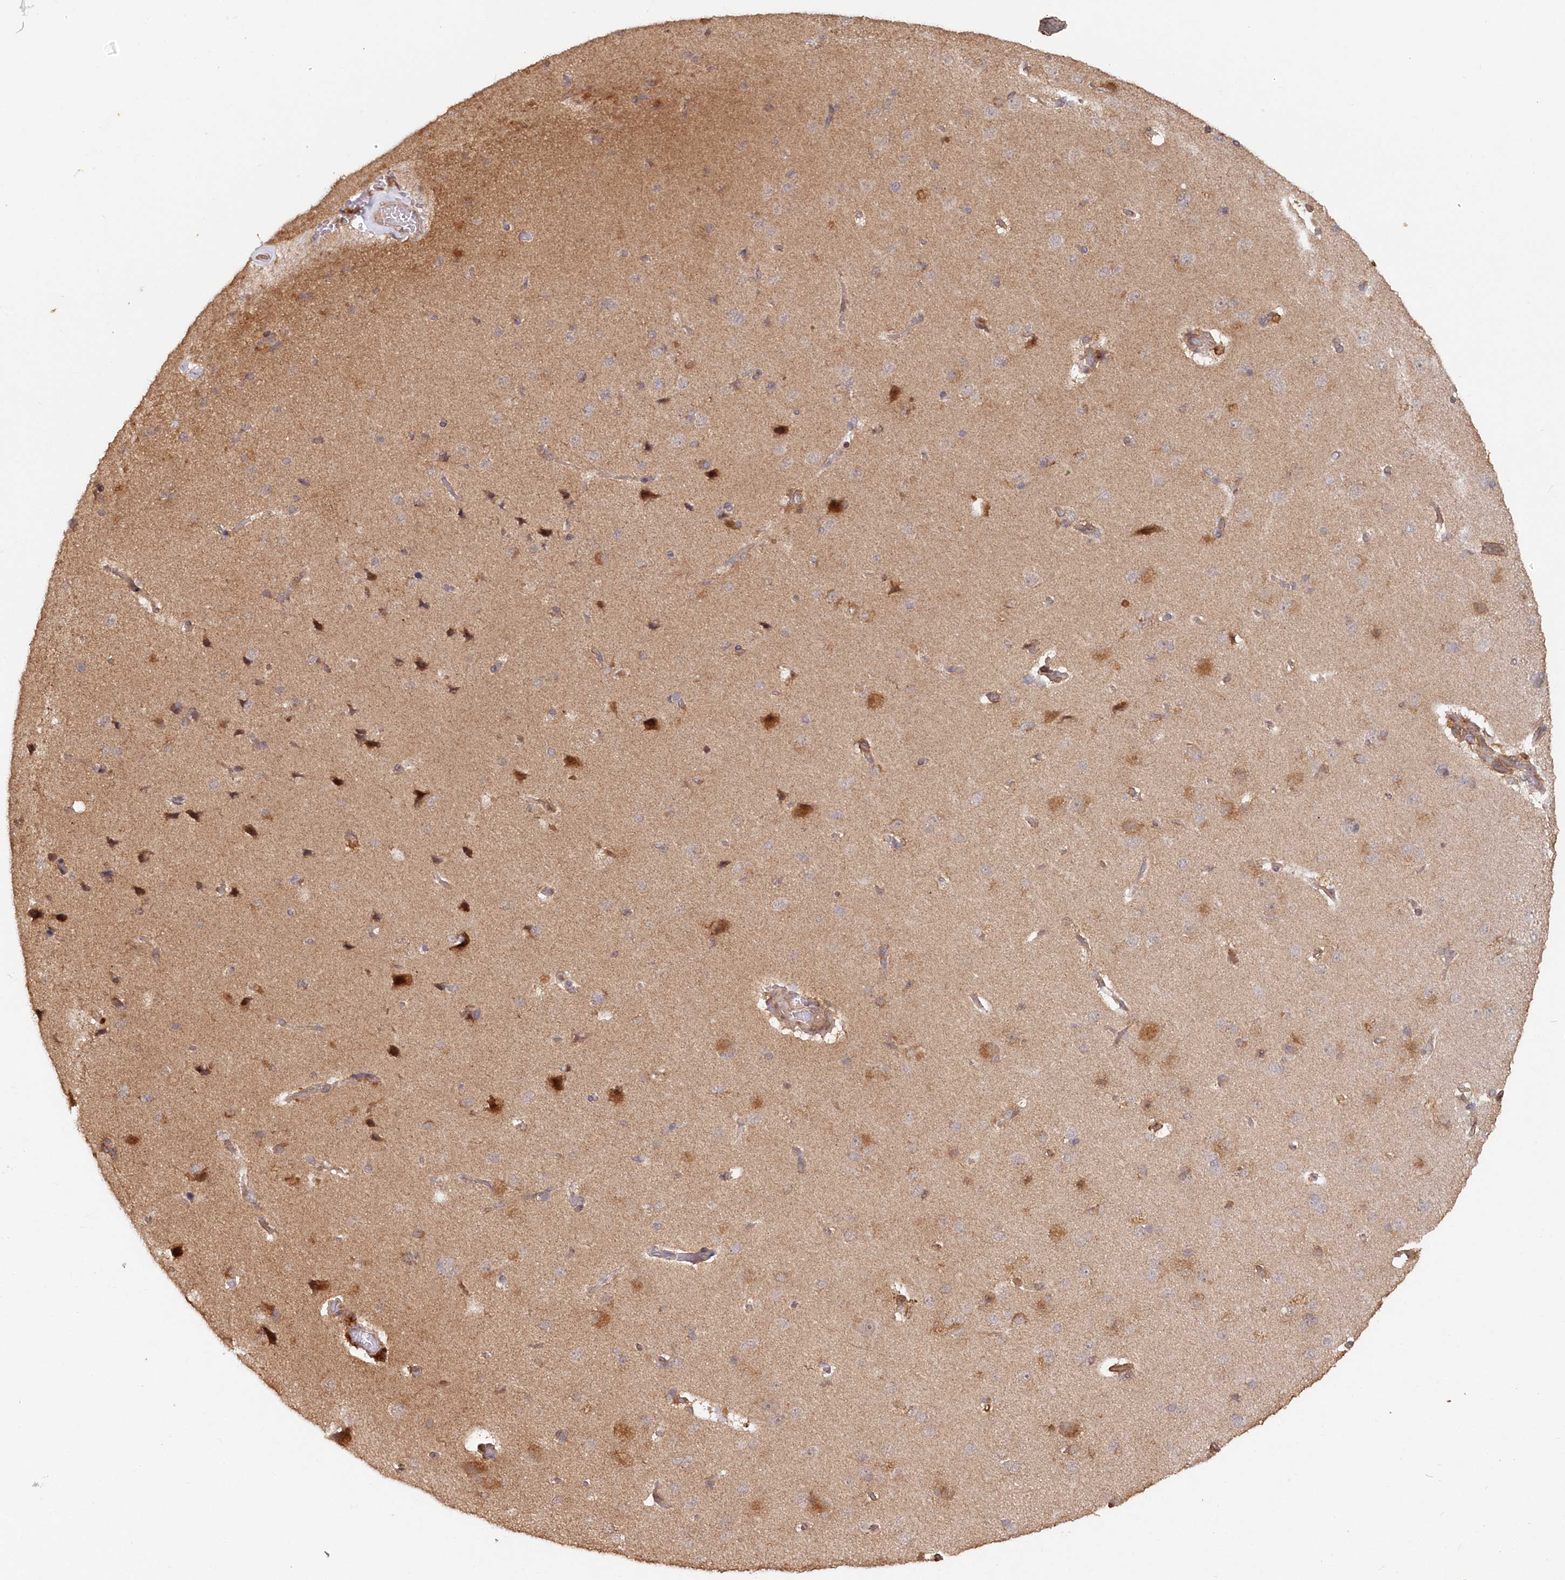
{"staining": {"intensity": "weak", "quantity": "25%-75%", "location": "cytoplasmic/membranous"}, "tissue": "cerebral cortex", "cell_type": "Endothelial cells", "image_type": "normal", "snomed": [{"axis": "morphology", "description": "Normal tissue, NOS"}, {"axis": "topography", "description": "Cerebral cortex"}], "caption": "Unremarkable cerebral cortex shows weak cytoplasmic/membranous expression in about 25%-75% of endothelial cells.", "gene": "SNED1", "patient": {"sex": "male", "age": 62}}